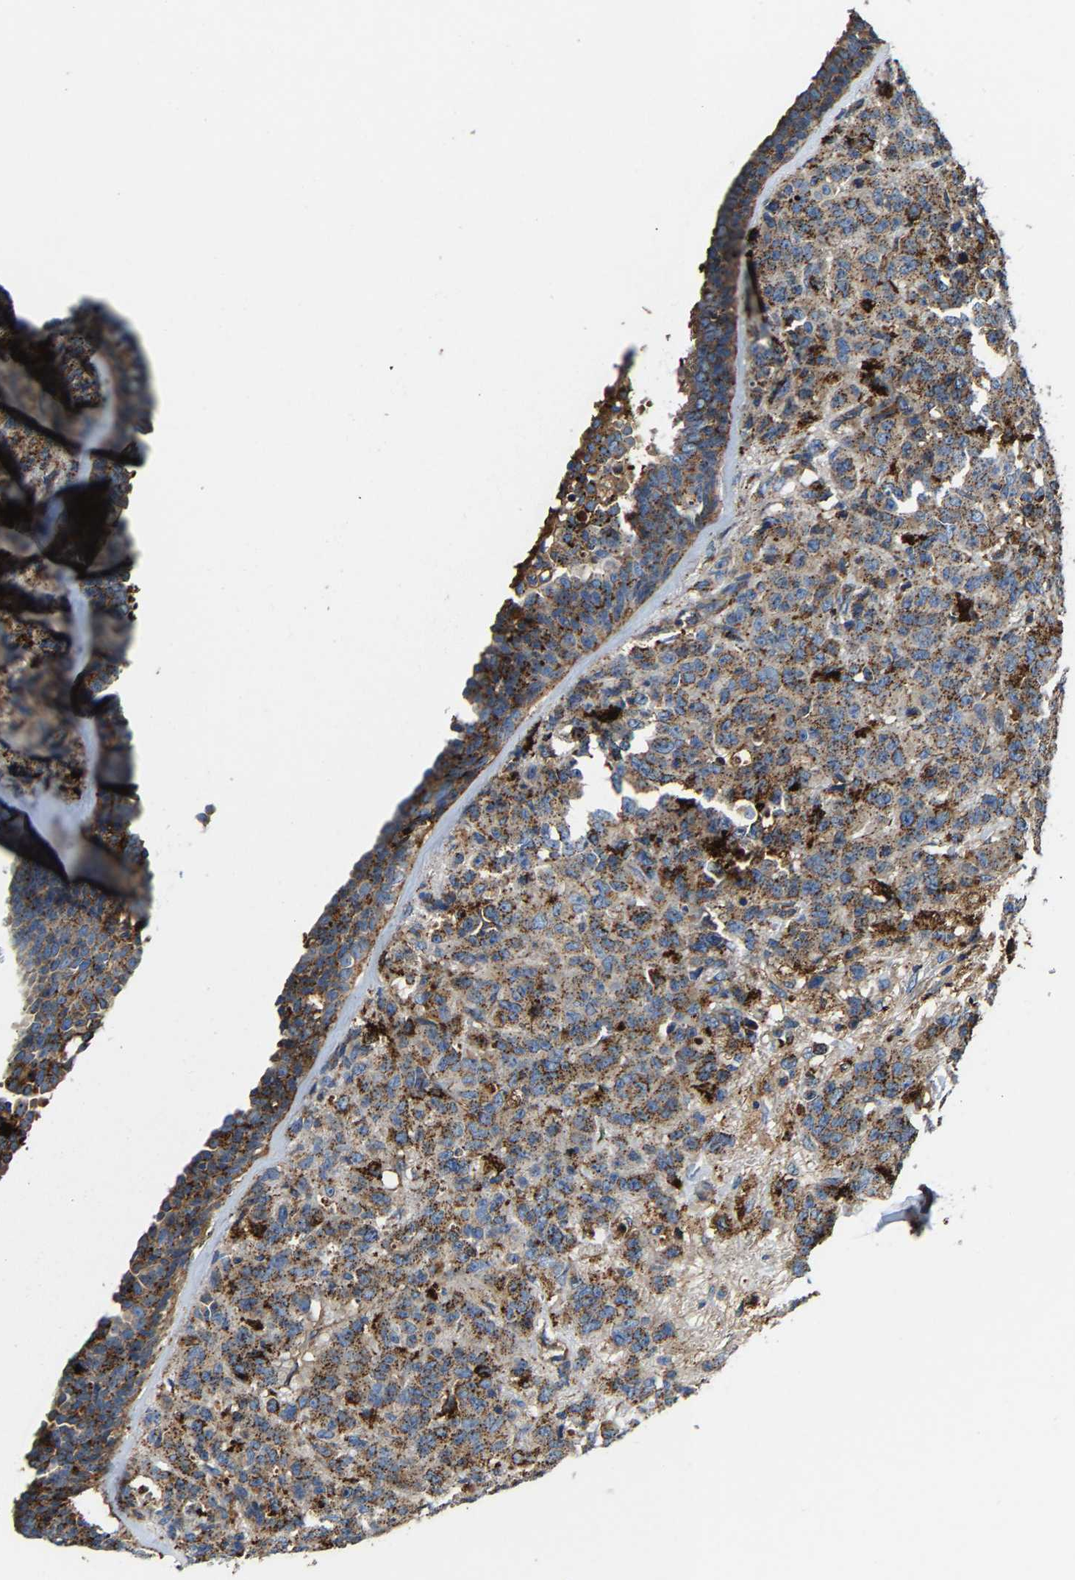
{"staining": {"intensity": "moderate", "quantity": ">75%", "location": "cytoplasmic/membranous"}, "tissue": "breast cancer", "cell_type": "Tumor cells", "image_type": "cancer", "snomed": [{"axis": "morphology", "description": "Normal tissue, NOS"}, {"axis": "morphology", "description": "Duct carcinoma"}, {"axis": "topography", "description": "Breast"}], "caption": "This photomicrograph displays immunohistochemistry staining of human invasive ductal carcinoma (breast), with medium moderate cytoplasmic/membranous staining in approximately >75% of tumor cells.", "gene": "DPP7", "patient": {"sex": "female", "age": 40}}